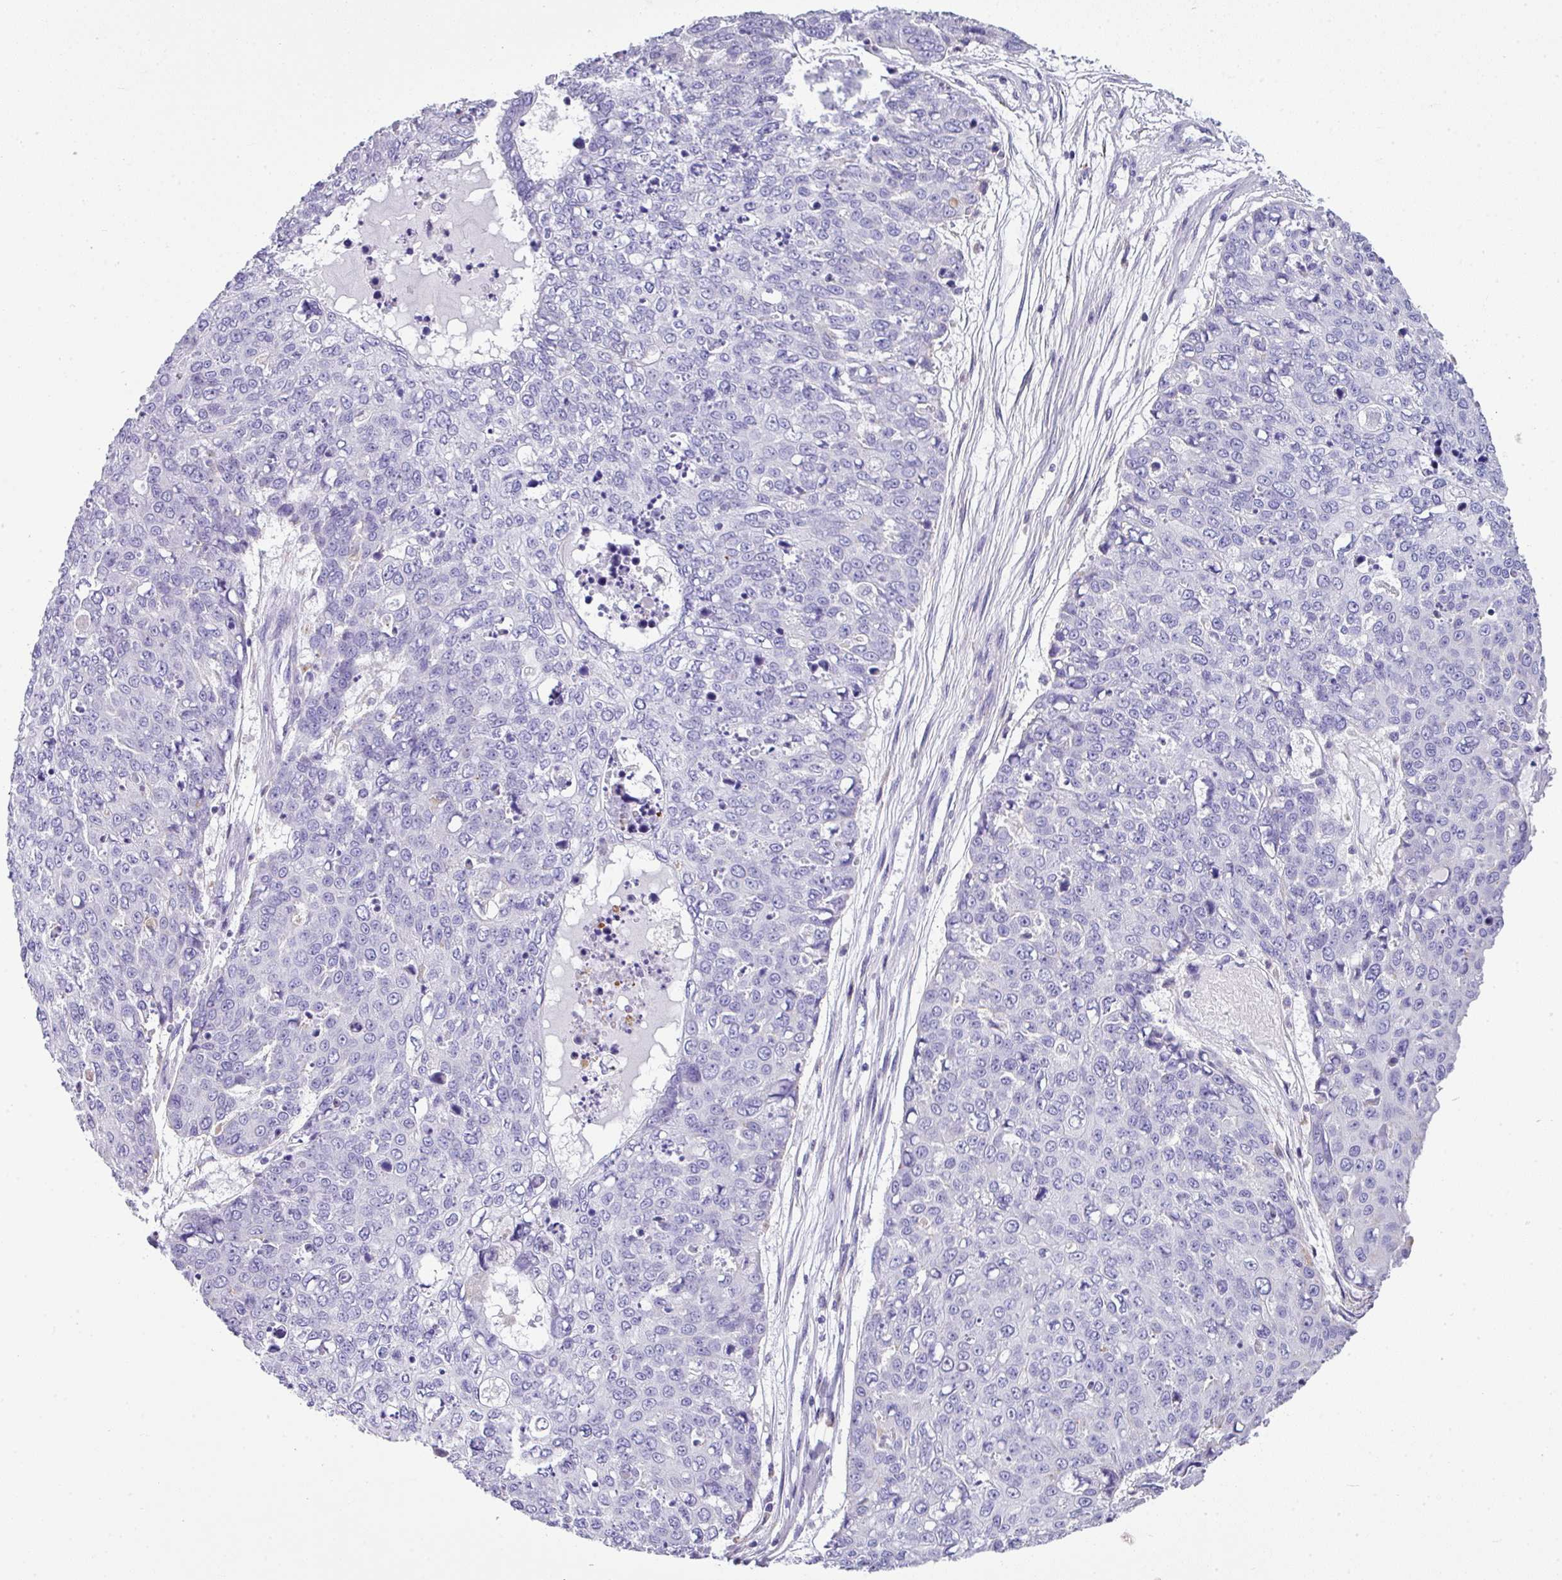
{"staining": {"intensity": "negative", "quantity": "none", "location": "none"}, "tissue": "skin cancer", "cell_type": "Tumor cells", "image_type": "cancer", "snomed": [{"axis": "morphology", "description": "Squamous cell carcinoma, NOS"}, {"axis": "topography", "description": "Skin"}], "caption": "DAB immunohistochemical staining of human skin squamous cell carcinoma reveals no significant staining in tumor cells. The staining was performed using DAB (3,3'-diaminobenzidine) to visualize the protein expression in brown, while the nuclei were stained in blue with hematoxylin (Magnification: 20x).", "gene": "ZNF568", "patient": {"sex": "male", "age": 71}}